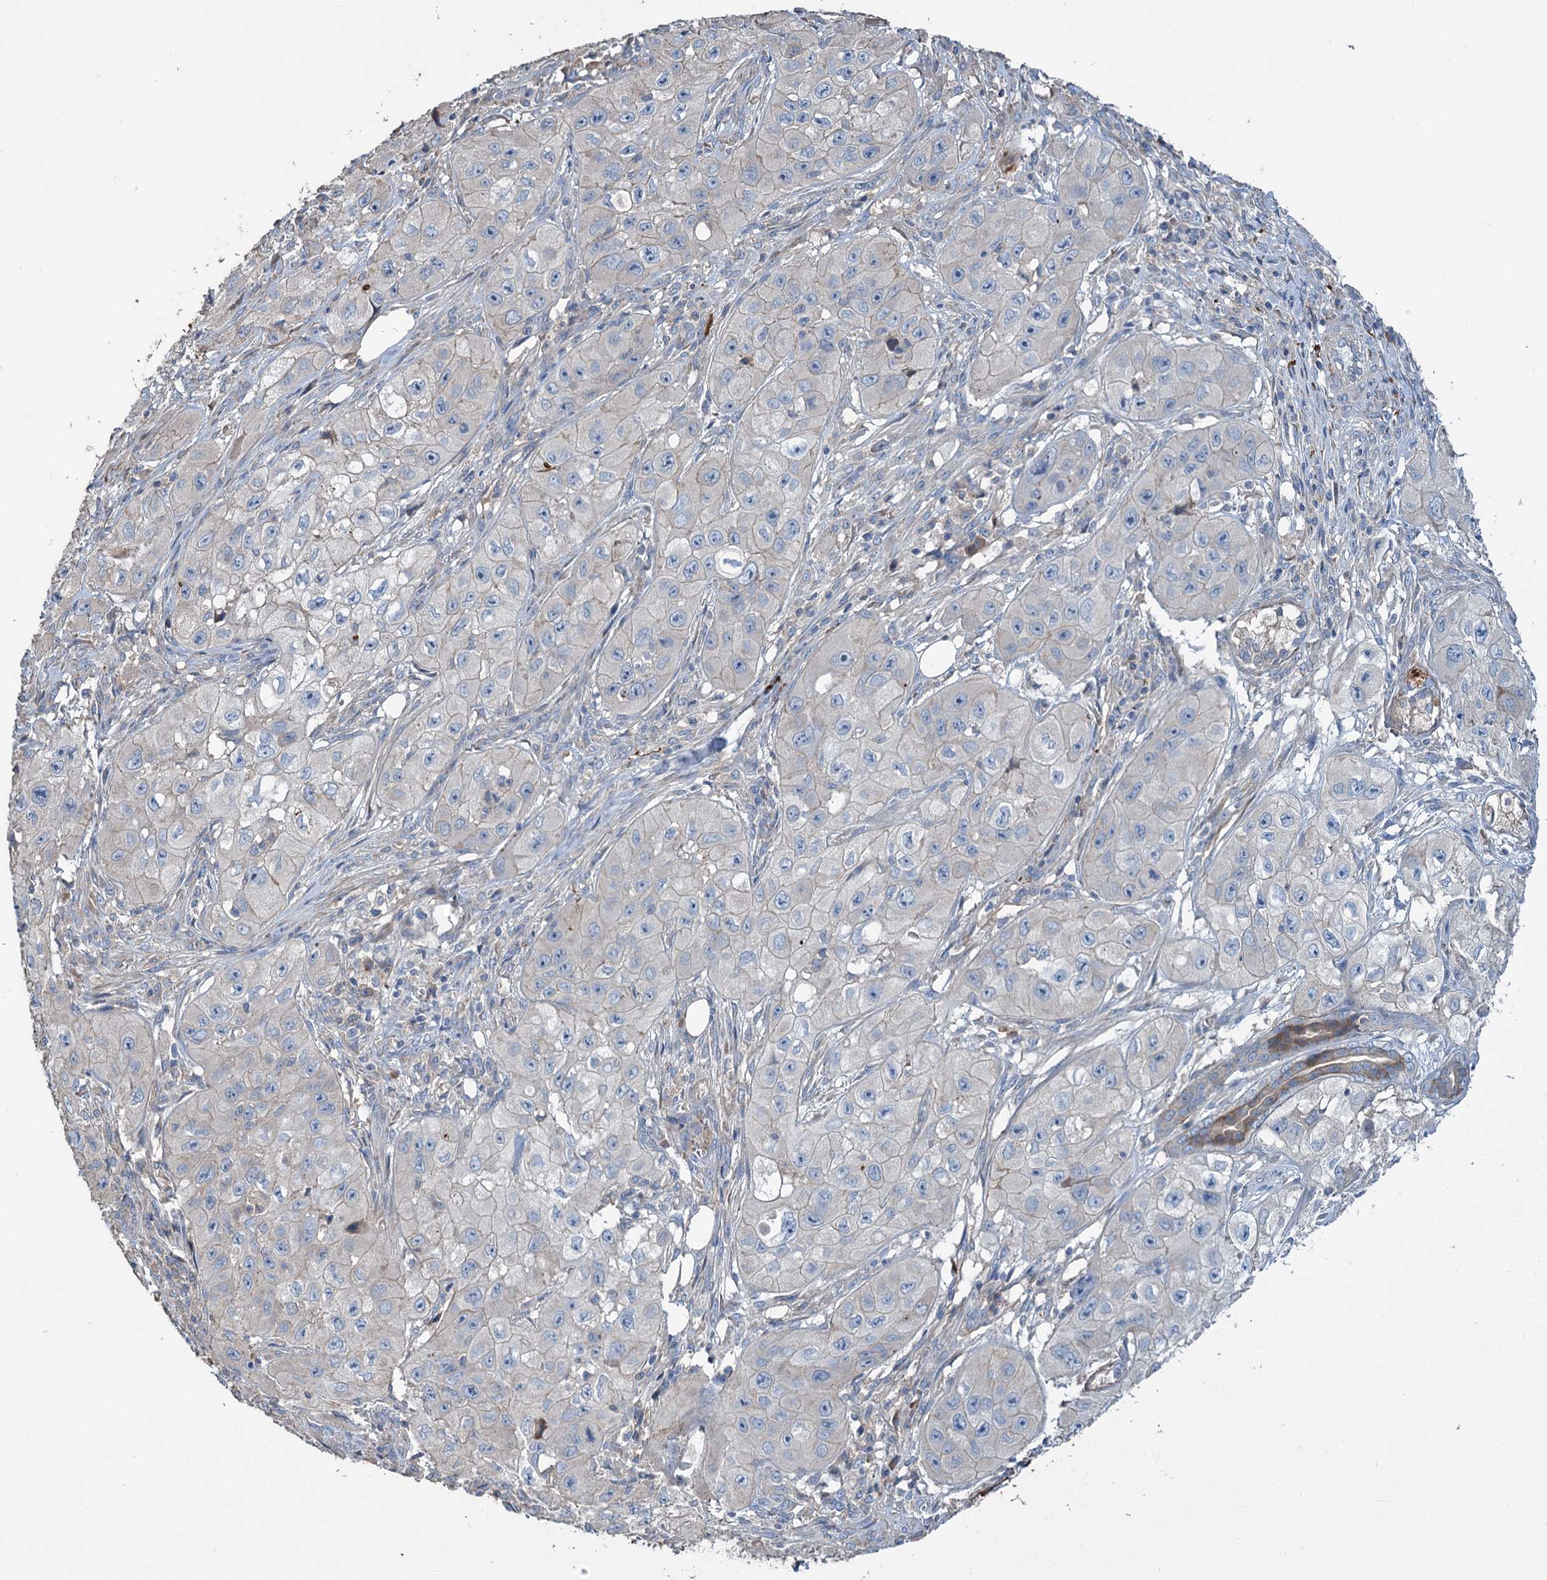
{"staining": {"intensity": "negative", "quantity": "none", "location": "none"}, "tissue": "skin cancer", "cell_type": "Tumor cells", "image_type": "cancer", "snomed": [{"axis": "morphology", "description": "Squamous cell carcinoma, NOS"}, {"axis": "topography", "description": "Skin"}, {"axis": "topography", "description": "Subcutis"}], "caption": "Tumor cells are negative for protein expression in human squamous cell carcinoma (skin).", "gene": "URAD", "patient": {"sex": "male", "age": 73}}